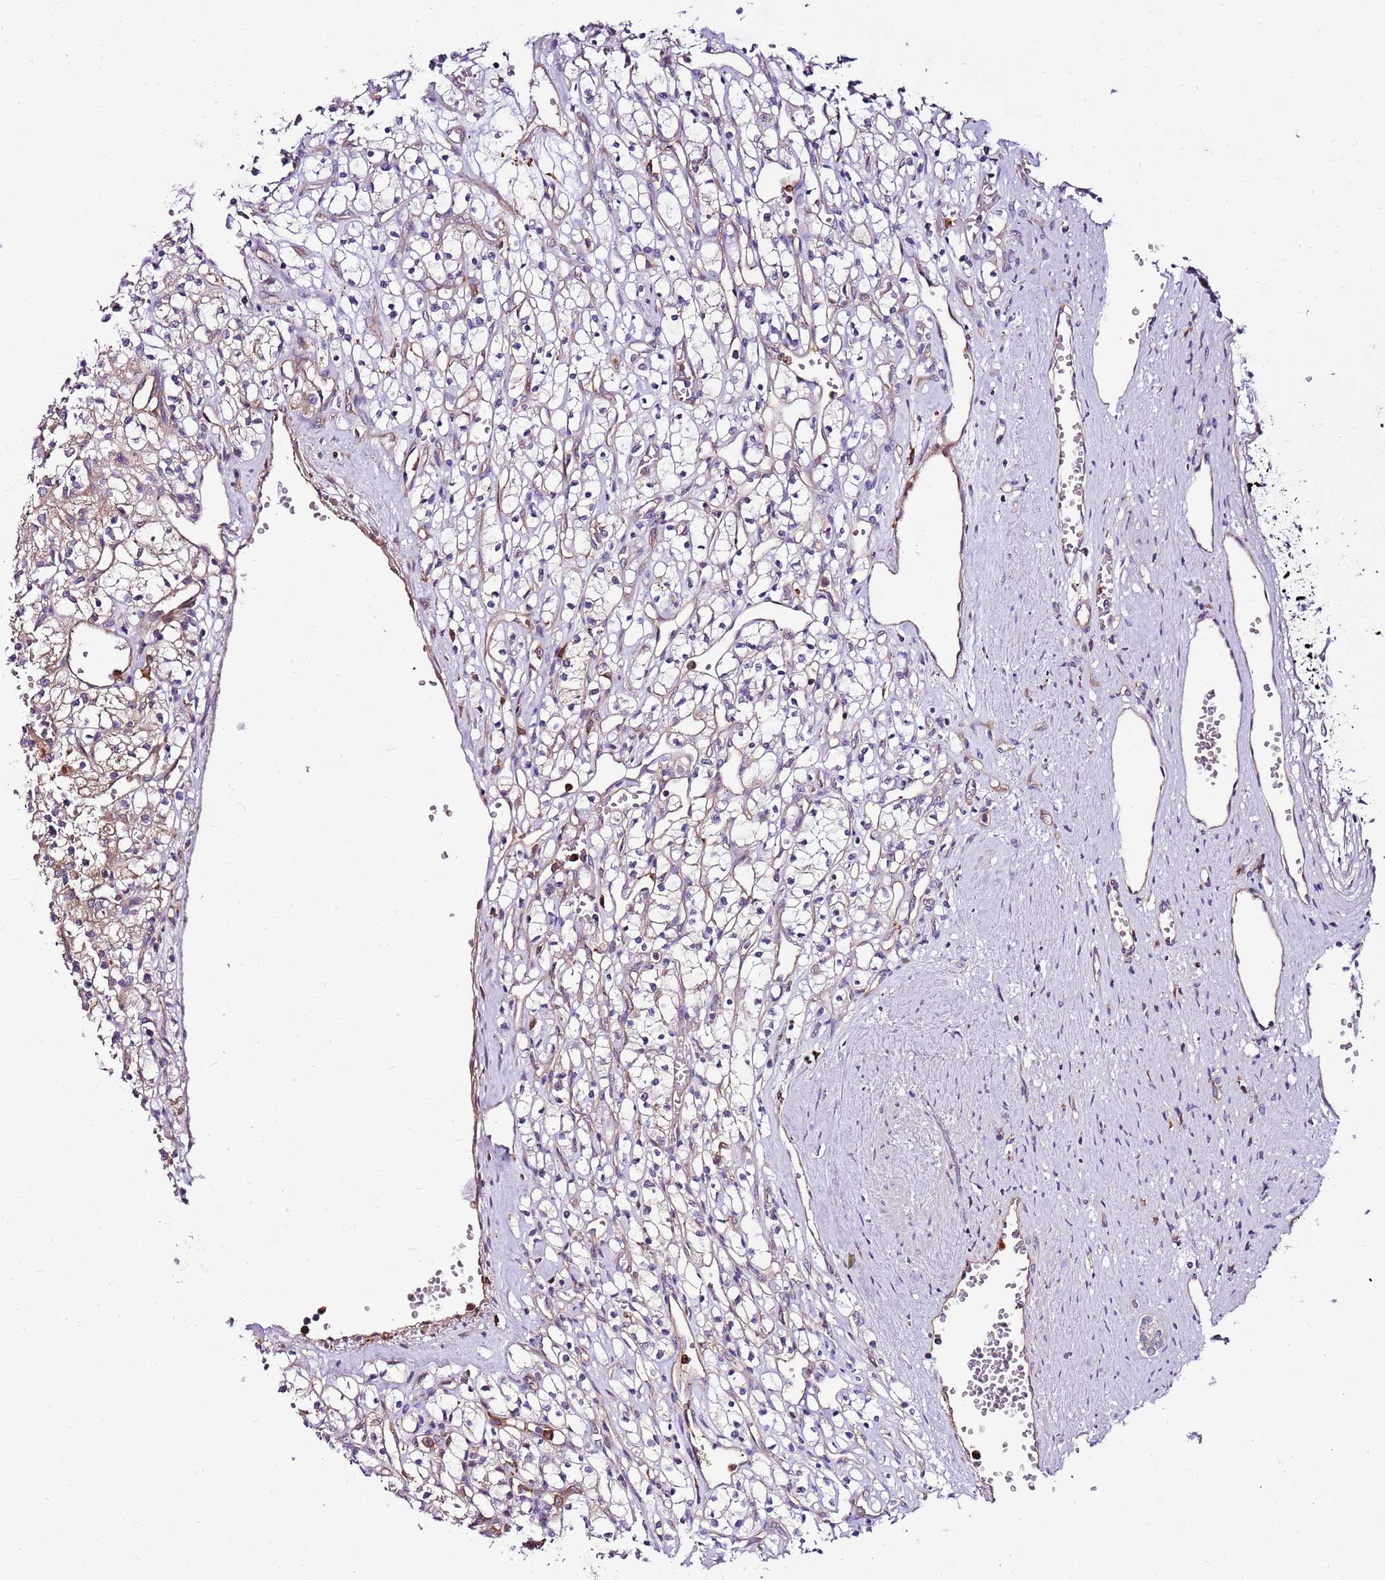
{"staining": {"intensity": "weak", "quantity": "25%-75%", "location": "cytoplasmic/membranous"}, "tissue": "renal cancer", "cell_type": "Tumor cells", "image_type": "cancer", "snomed": [{"axis": "morphology", "description": "Adenocarcinoma, NOS"}, {"axis": "topography", "description": "Kidney"}], "caption": "Immunohistochemistry of human renal cancer (adenocarcinoma) displays low levels of weak cytoplasmic/membranous positivity in approximately 25%-75% of tumor cells. (DAB IHC with brightfield microscopy, high magnification).", "gene": "ATXN2L", "patient": {"sex": "female", "age": 59}}